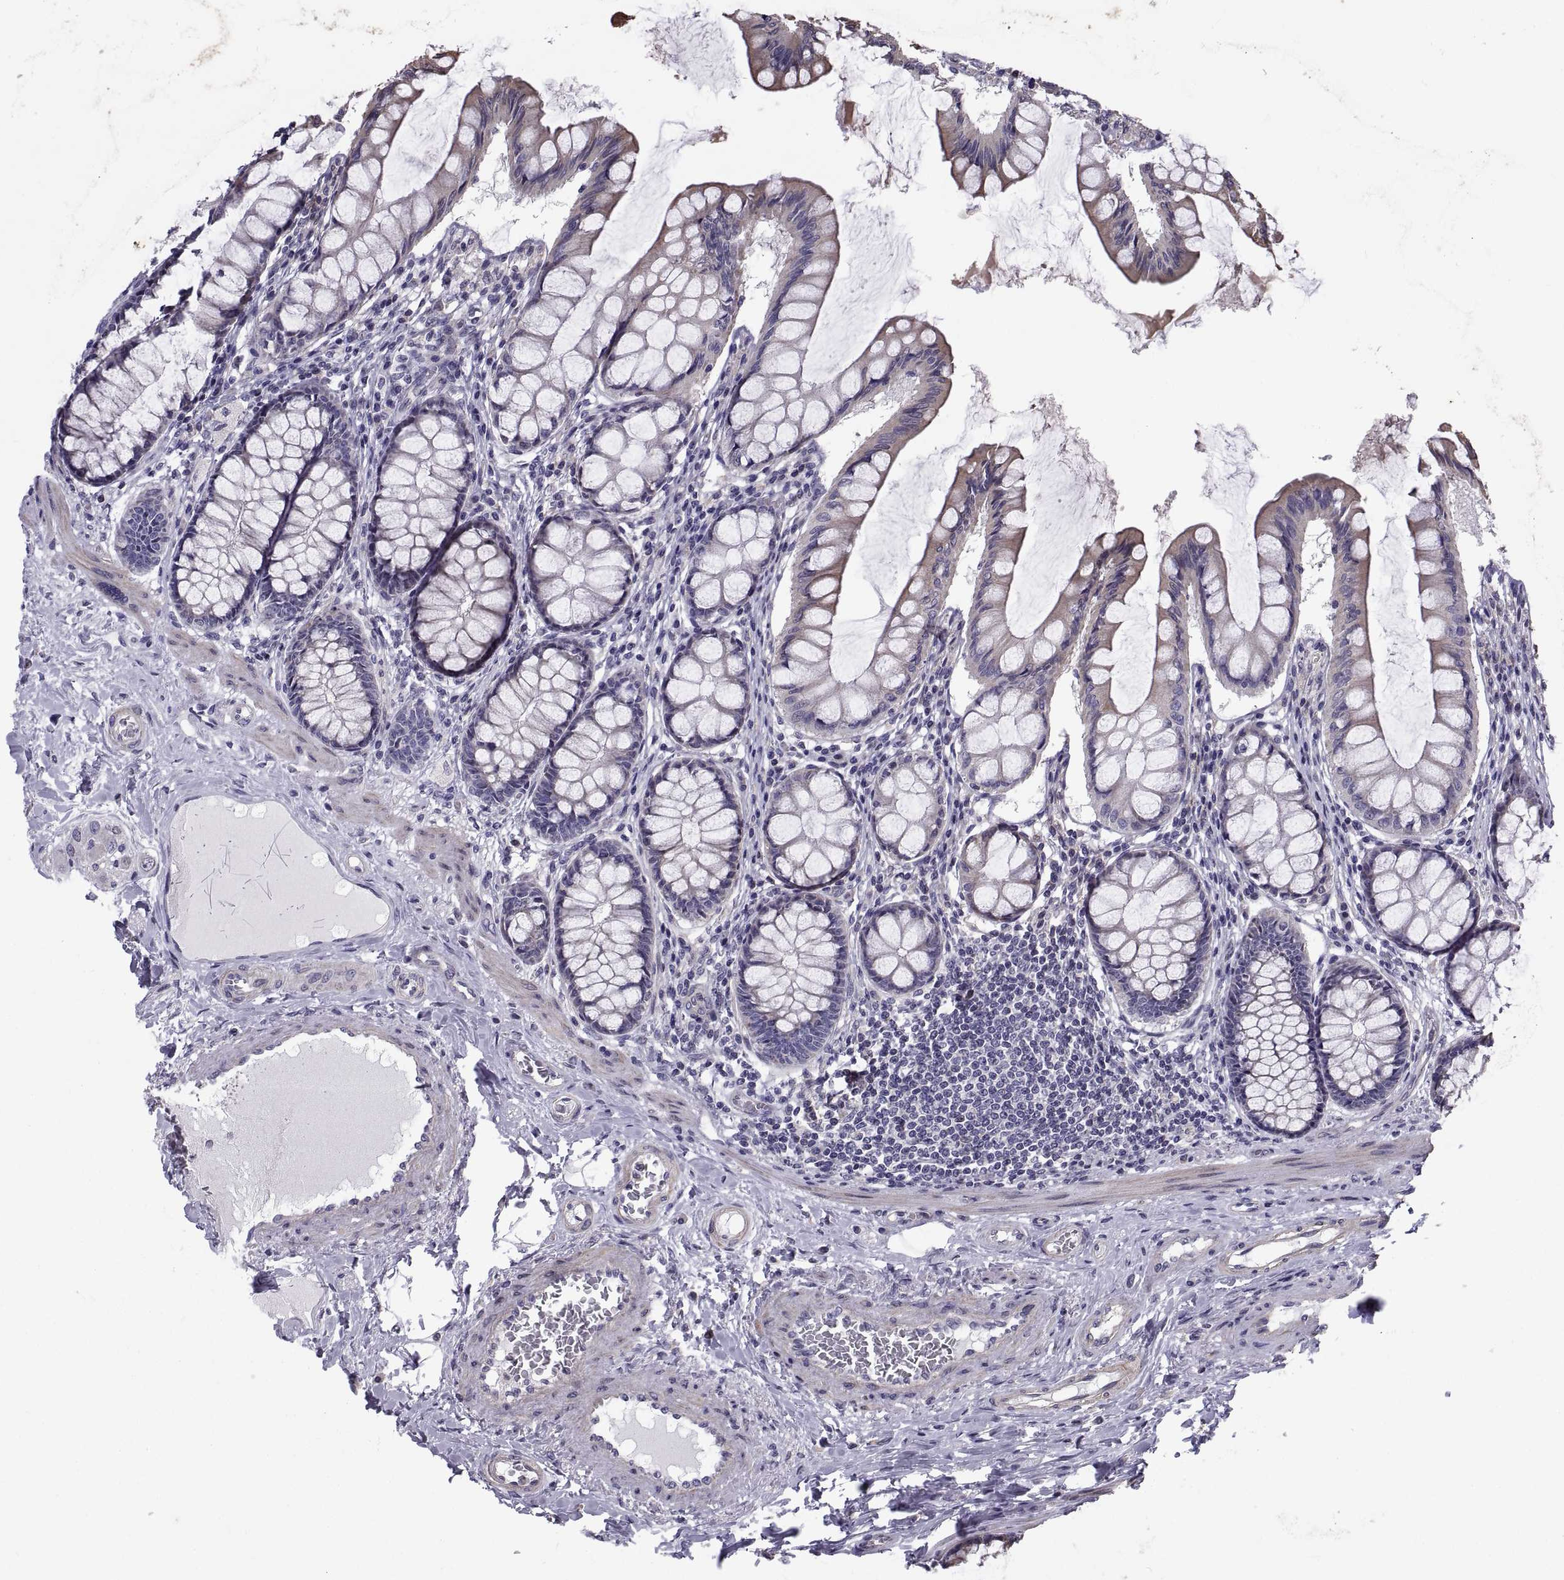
{"staining": {"intensity": "weak", "quantity": "<25%", "location": "cytoplasmic/membranous"}, "tissue": "colon", "cell_type": "Endothelial cells", "image_type": "normal", "snomed": [{"axis": "morphology", "description": "Normal tissue, NOS"}, {"axis": "topography", "description": "Colon"}], "caption": "This is an IHC micrograph of benign human colon. There is no staining in endothelial cells.", "gene": "ANO1", "patient": {"sex": "female", "age": 65}}